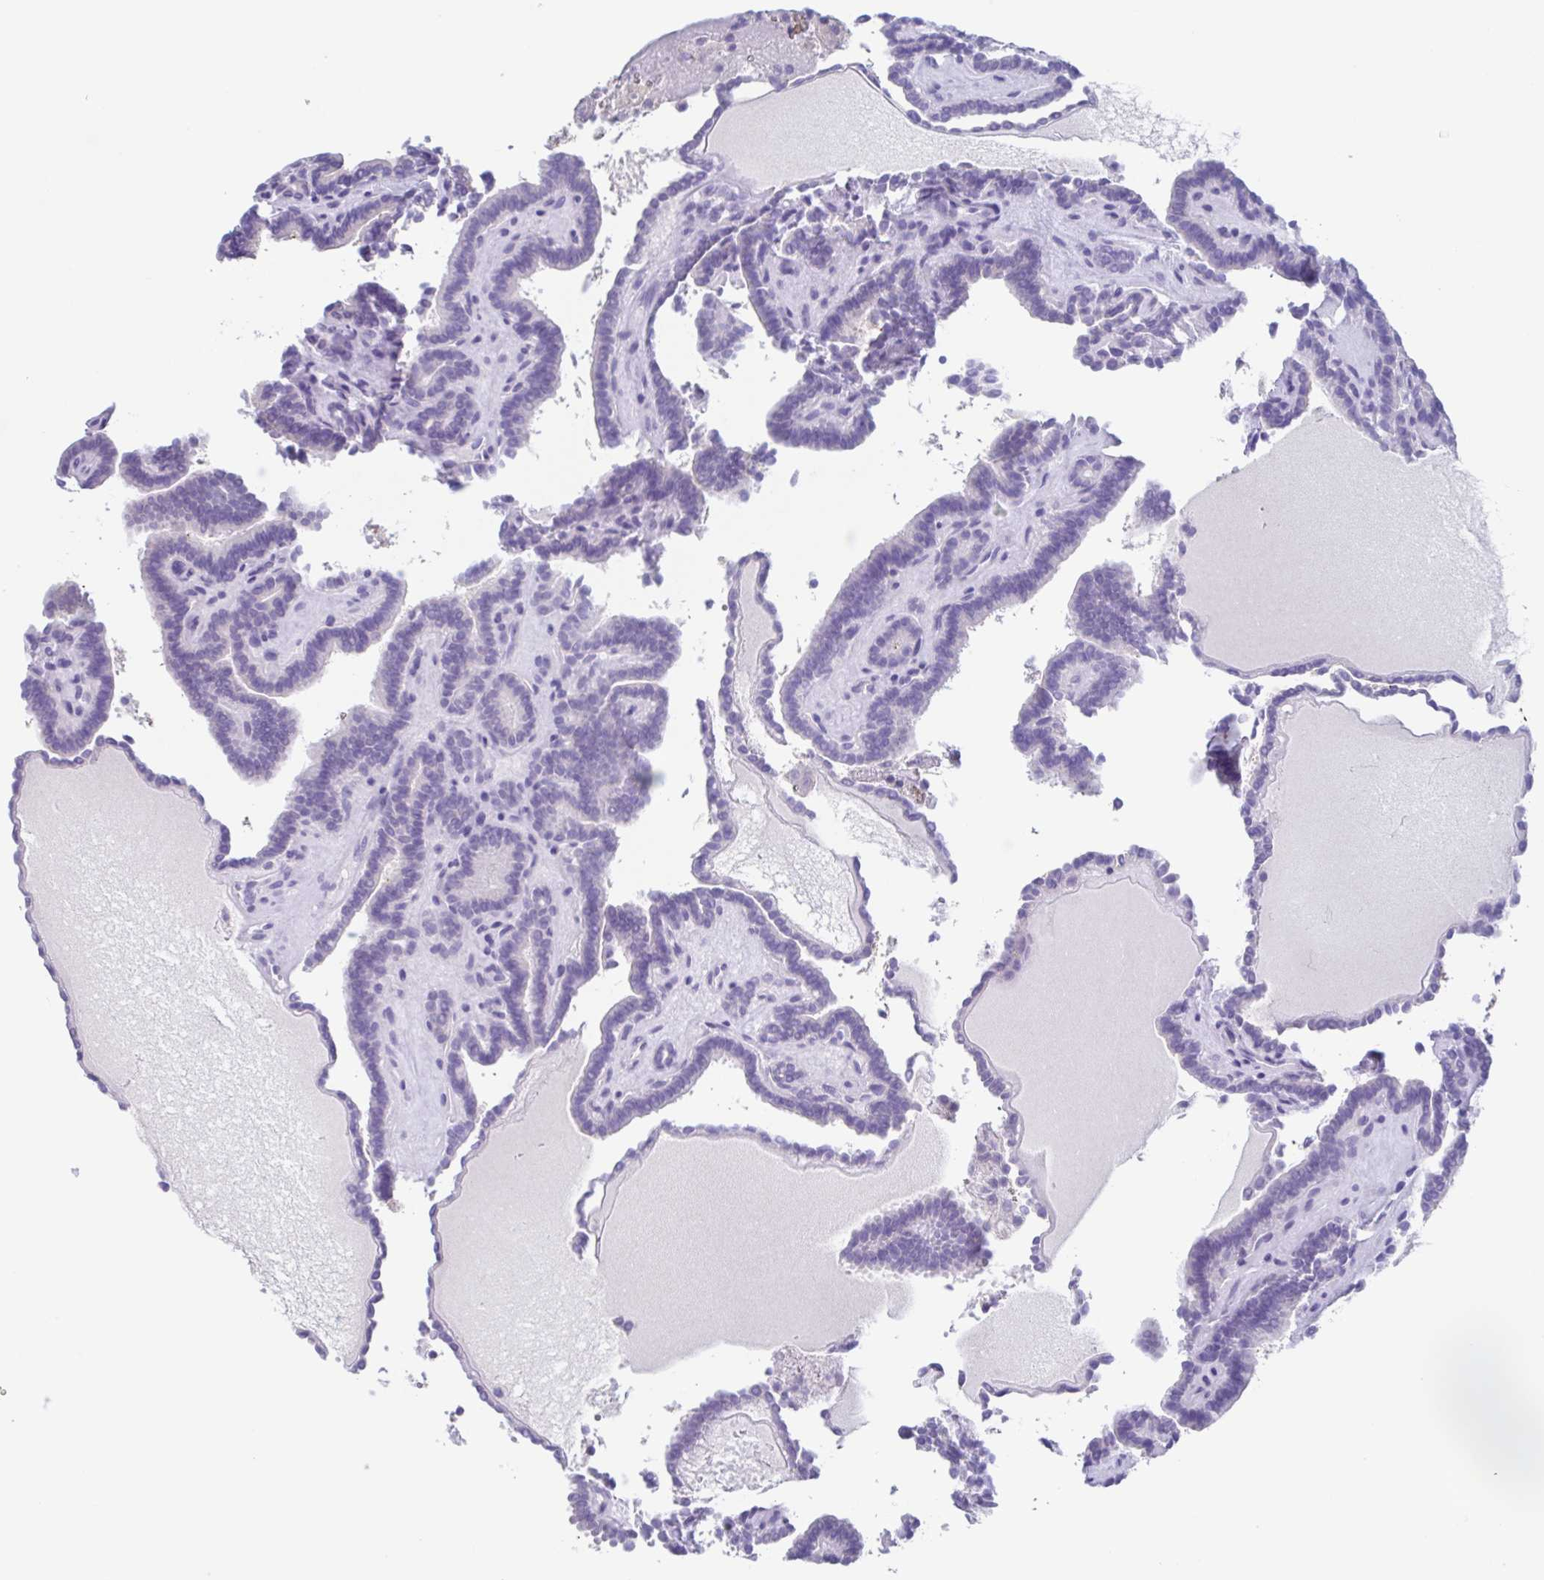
{"staining": {"intensity": "negative", "quantity": "none", "location": "none"}, "tissue": "thyroid cancer", "cell_type": "Tumor cells", "image_type": "cancer", "snomed": [{"axis": "morphology", "description": "Papillary adenocarcinoma, NOS"}, {"axis": "topography", "description": "Thyroid gland"}], "caption": "The micrograph reveals no staining of tumor cells in thyroid cancer (papillary adenocarcinoma).", "gene": "TPD52", "patient": {"sex": "female", "age": 21}}